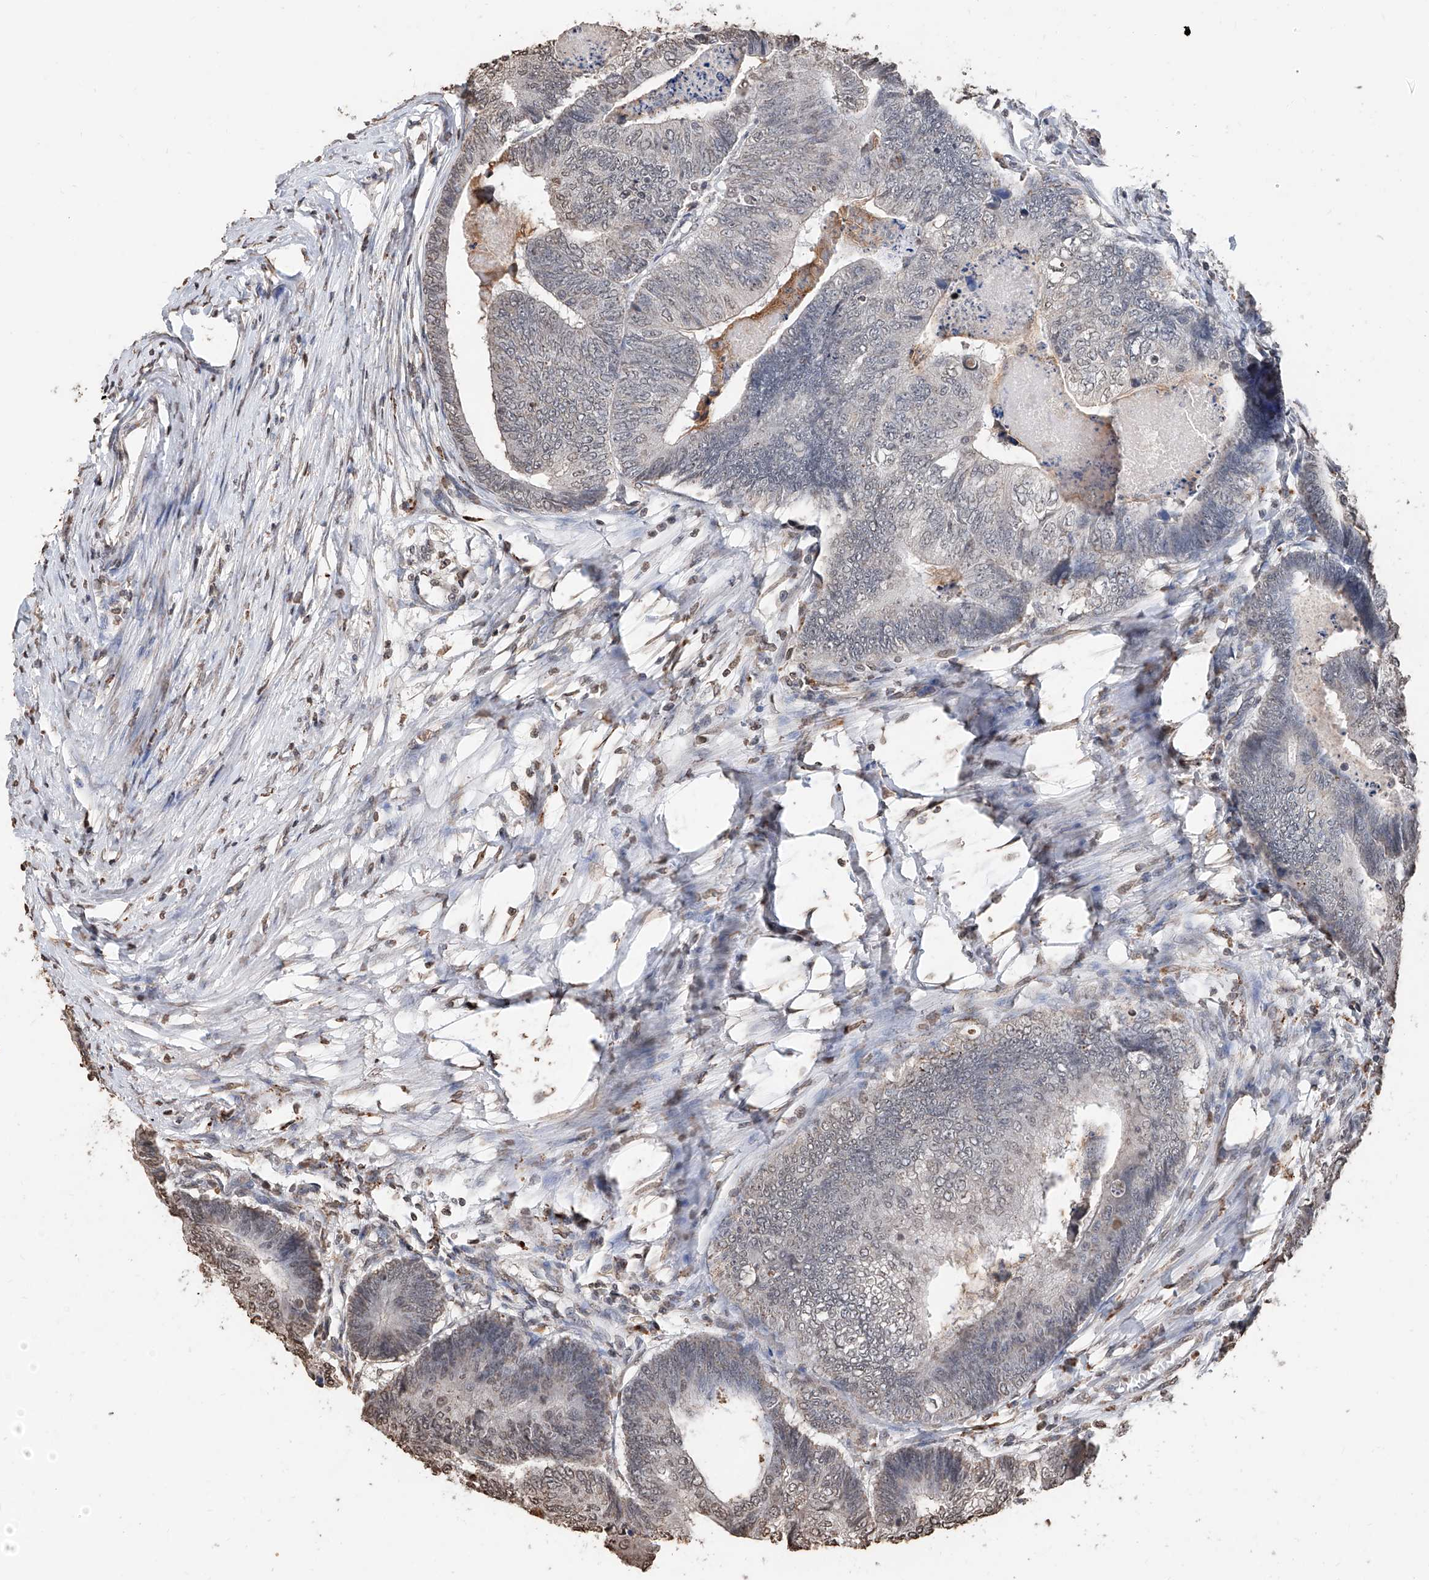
{"staining": {"intensity": "weak", "quantity": "<25%", "location": "nuclear"}, "tissue": "colorectal cancer", "cell_type": "Tumor cells", "image_type": "cancer", "snomed": [{"axis": "morphology", "description": "Adenocarcinoma, NOS"}, {"axis": "topography", "description": "Colon"}], "caption": "This is an immunohistochemistry (IHC) image of human colorectal cancer. There is no expression in tumor cells.", "gene": "RP9", "patient": {"sex": "female", "age": 67}}